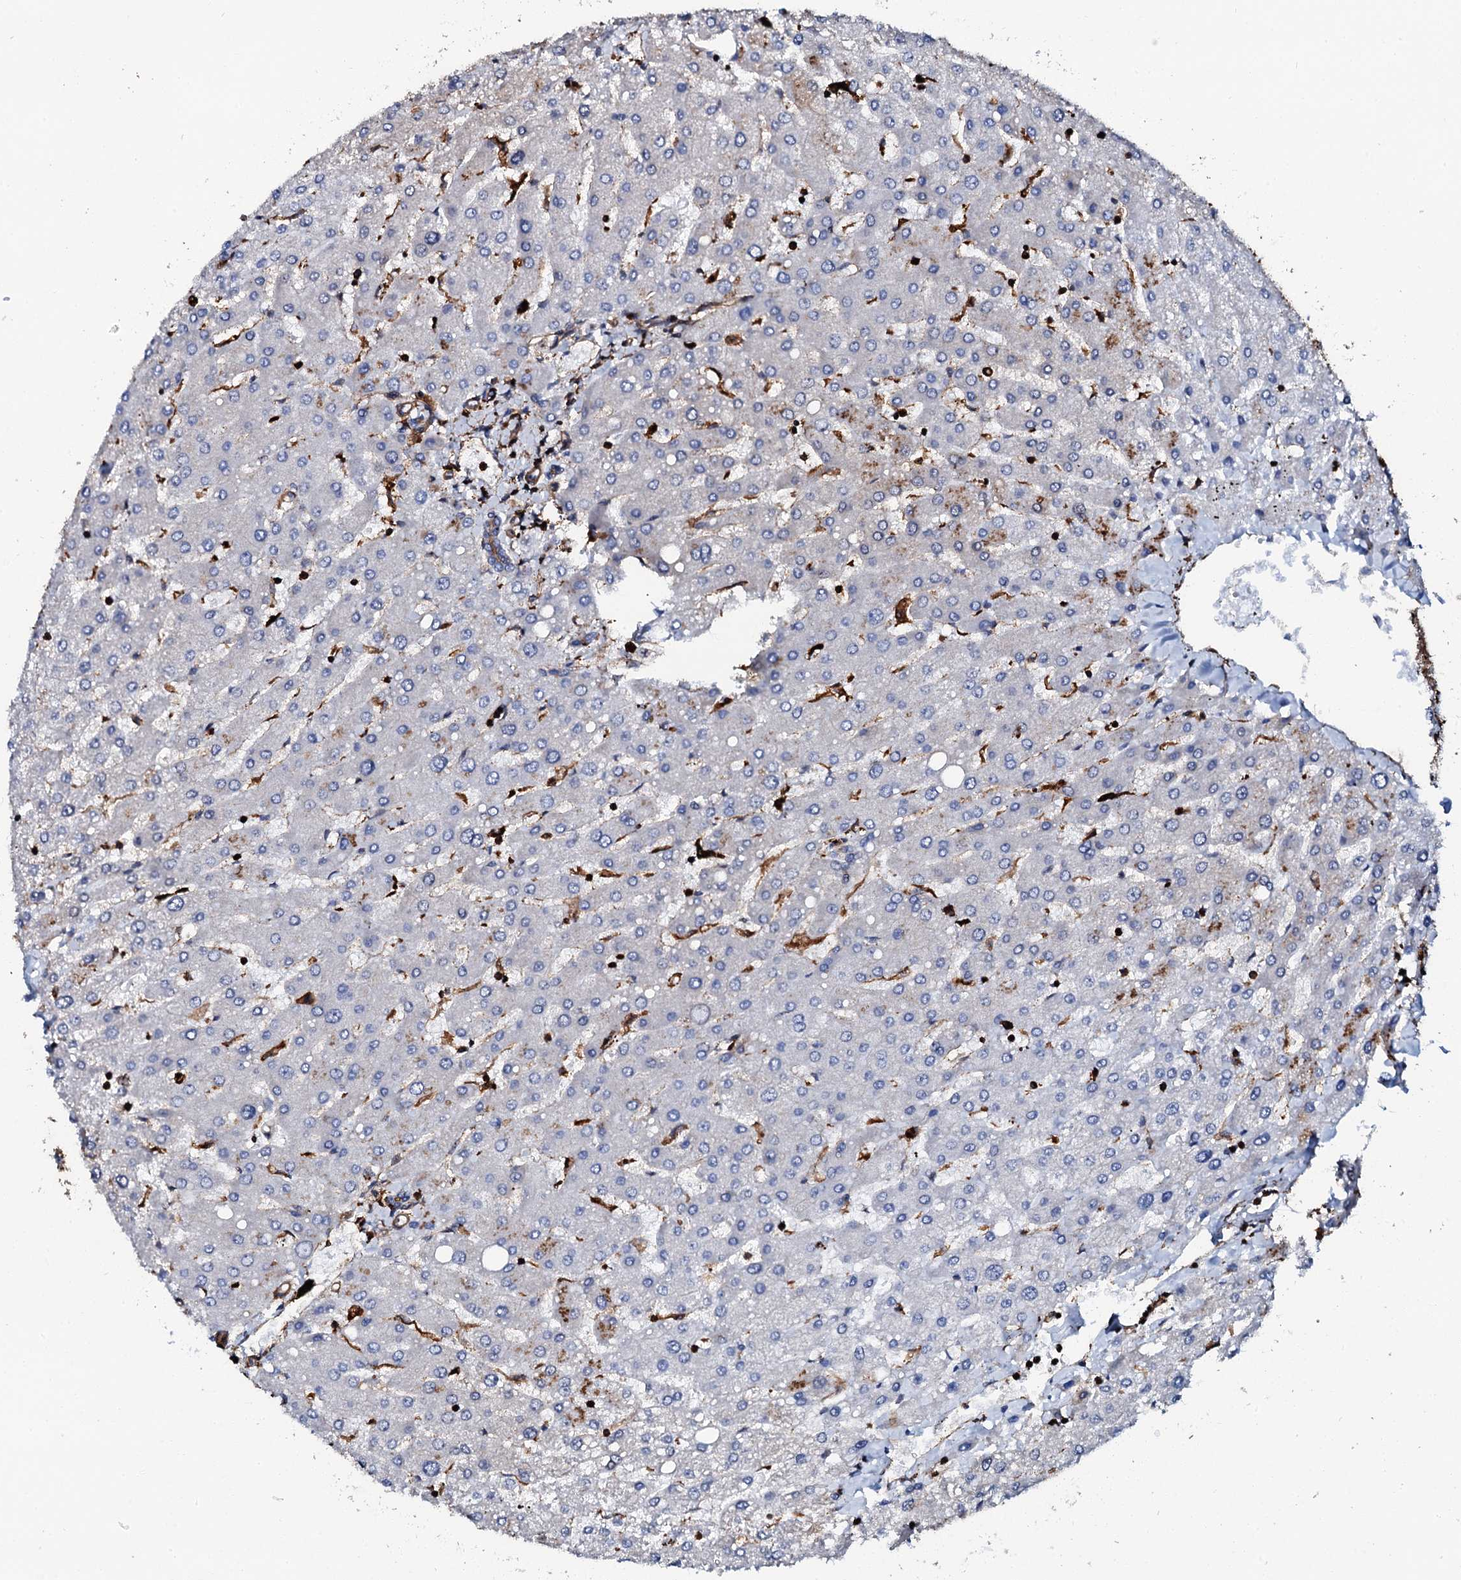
{"staining": {"intensity": "moderate", "quantity": "25%-75%", "location": "cytoplasmic/membranous"}, "tissue": "liver", "cell_type": "Cholangiocytes", "image_type": "normal", "snomed": [{"axis": "morphology", "description": "Normal tissue, NOS"}, {"axis": "topography", "description": "Liver"}], "caption": "Moderate cytoplasmic/membranous positivity is identified in approximately 25%-75% of cholangiocytes in unremarkable liver.", "gene": "INTS10", "patient": {"sex": "male", "age": 55}}